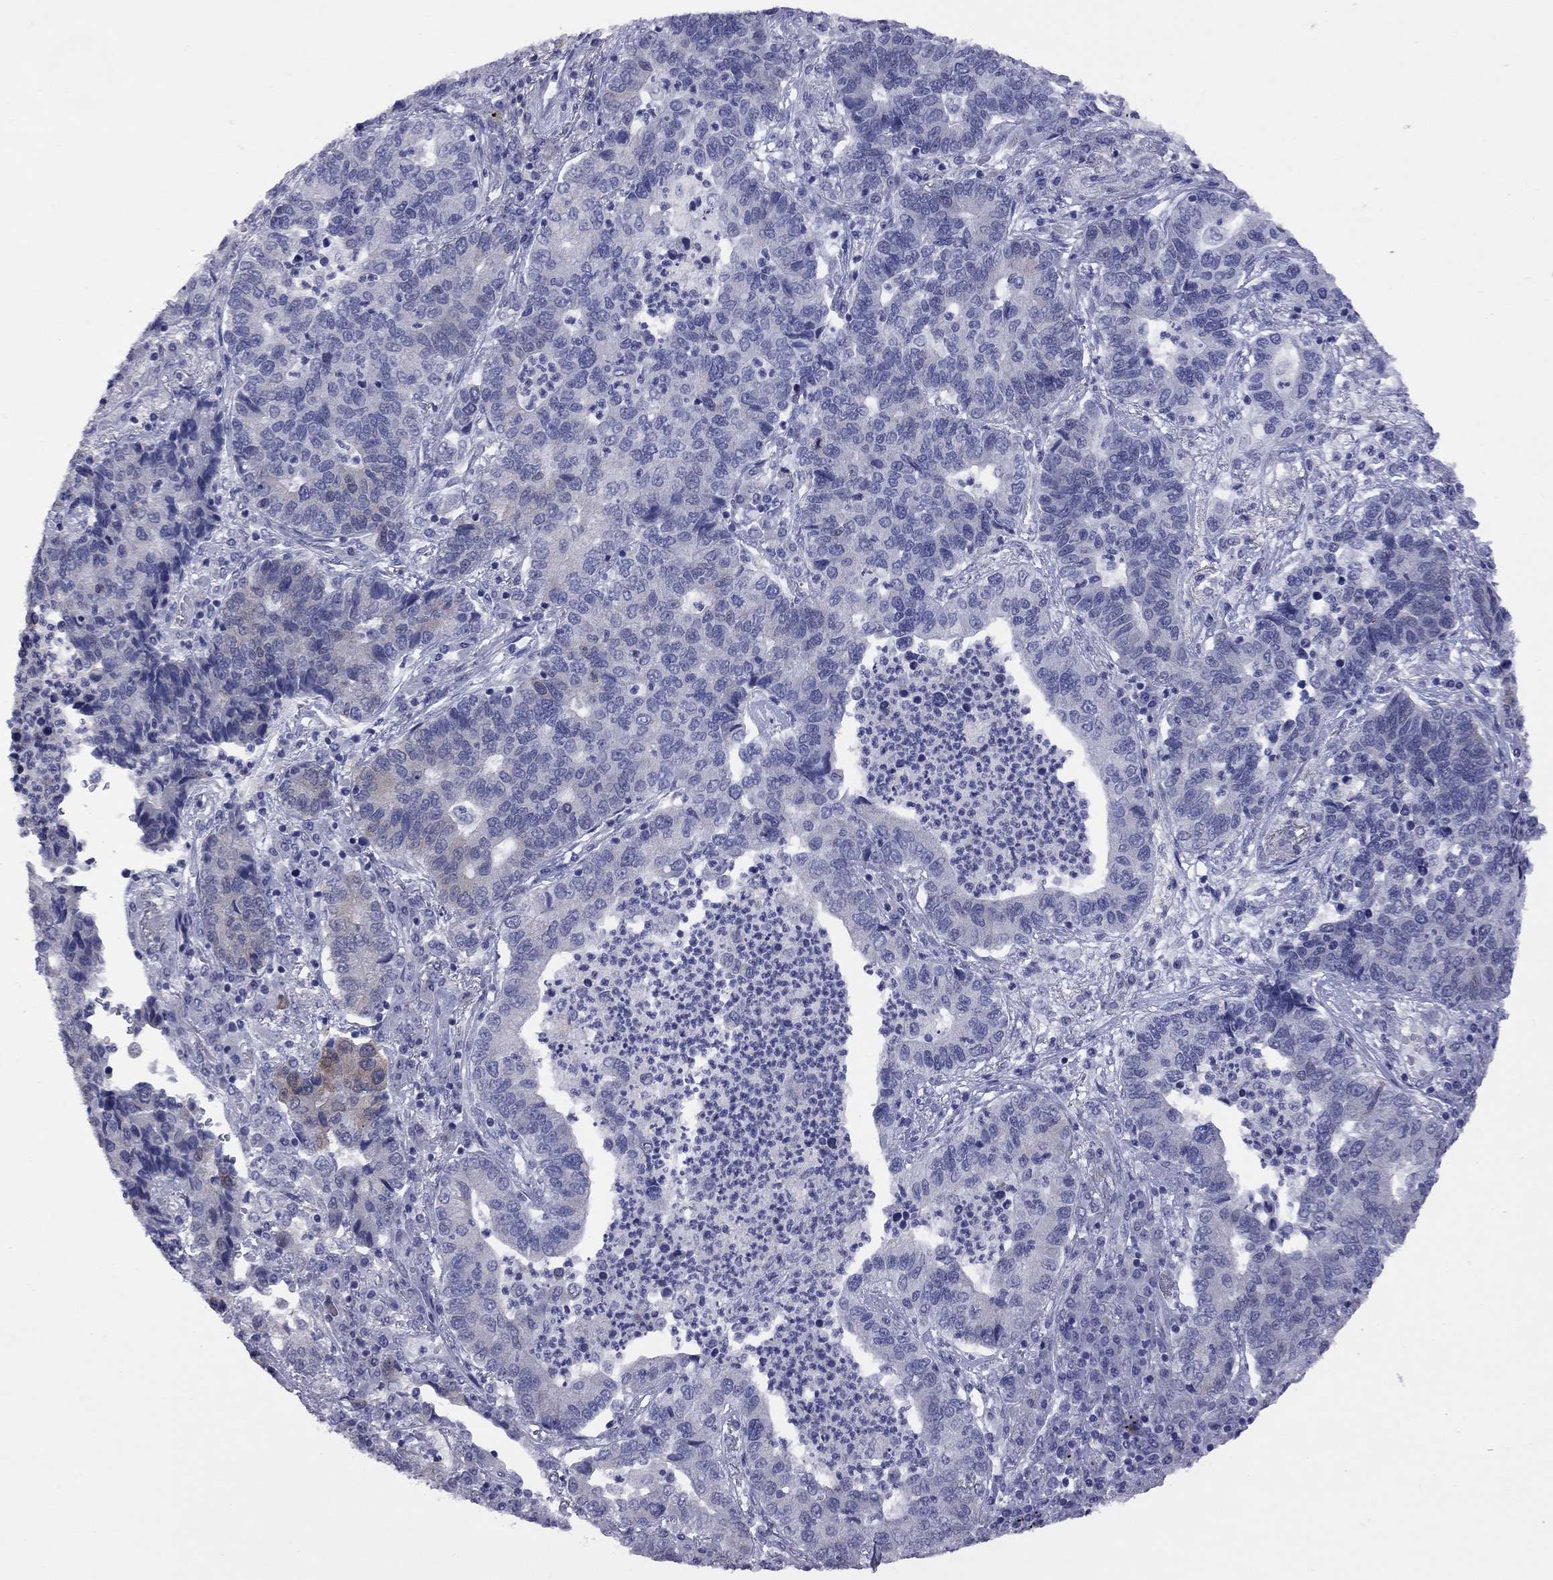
{"staining": {"intensity": "negative", "quantity": "none", "location": "none"}, "tissue": "lung cancer", "cell_type": "Tumor cells", "image_type": "cancer", "snomed": [{"axis": "morphology", "description": "Adenocarcinoma, NOS"}, {"axis": "topography", "description": "Lung"}], "caption": "Tumor cells show no significant protein positivity in lung cancer.", "gene": "HYLS1", "patient": {"sex": "female", "age": 57}}